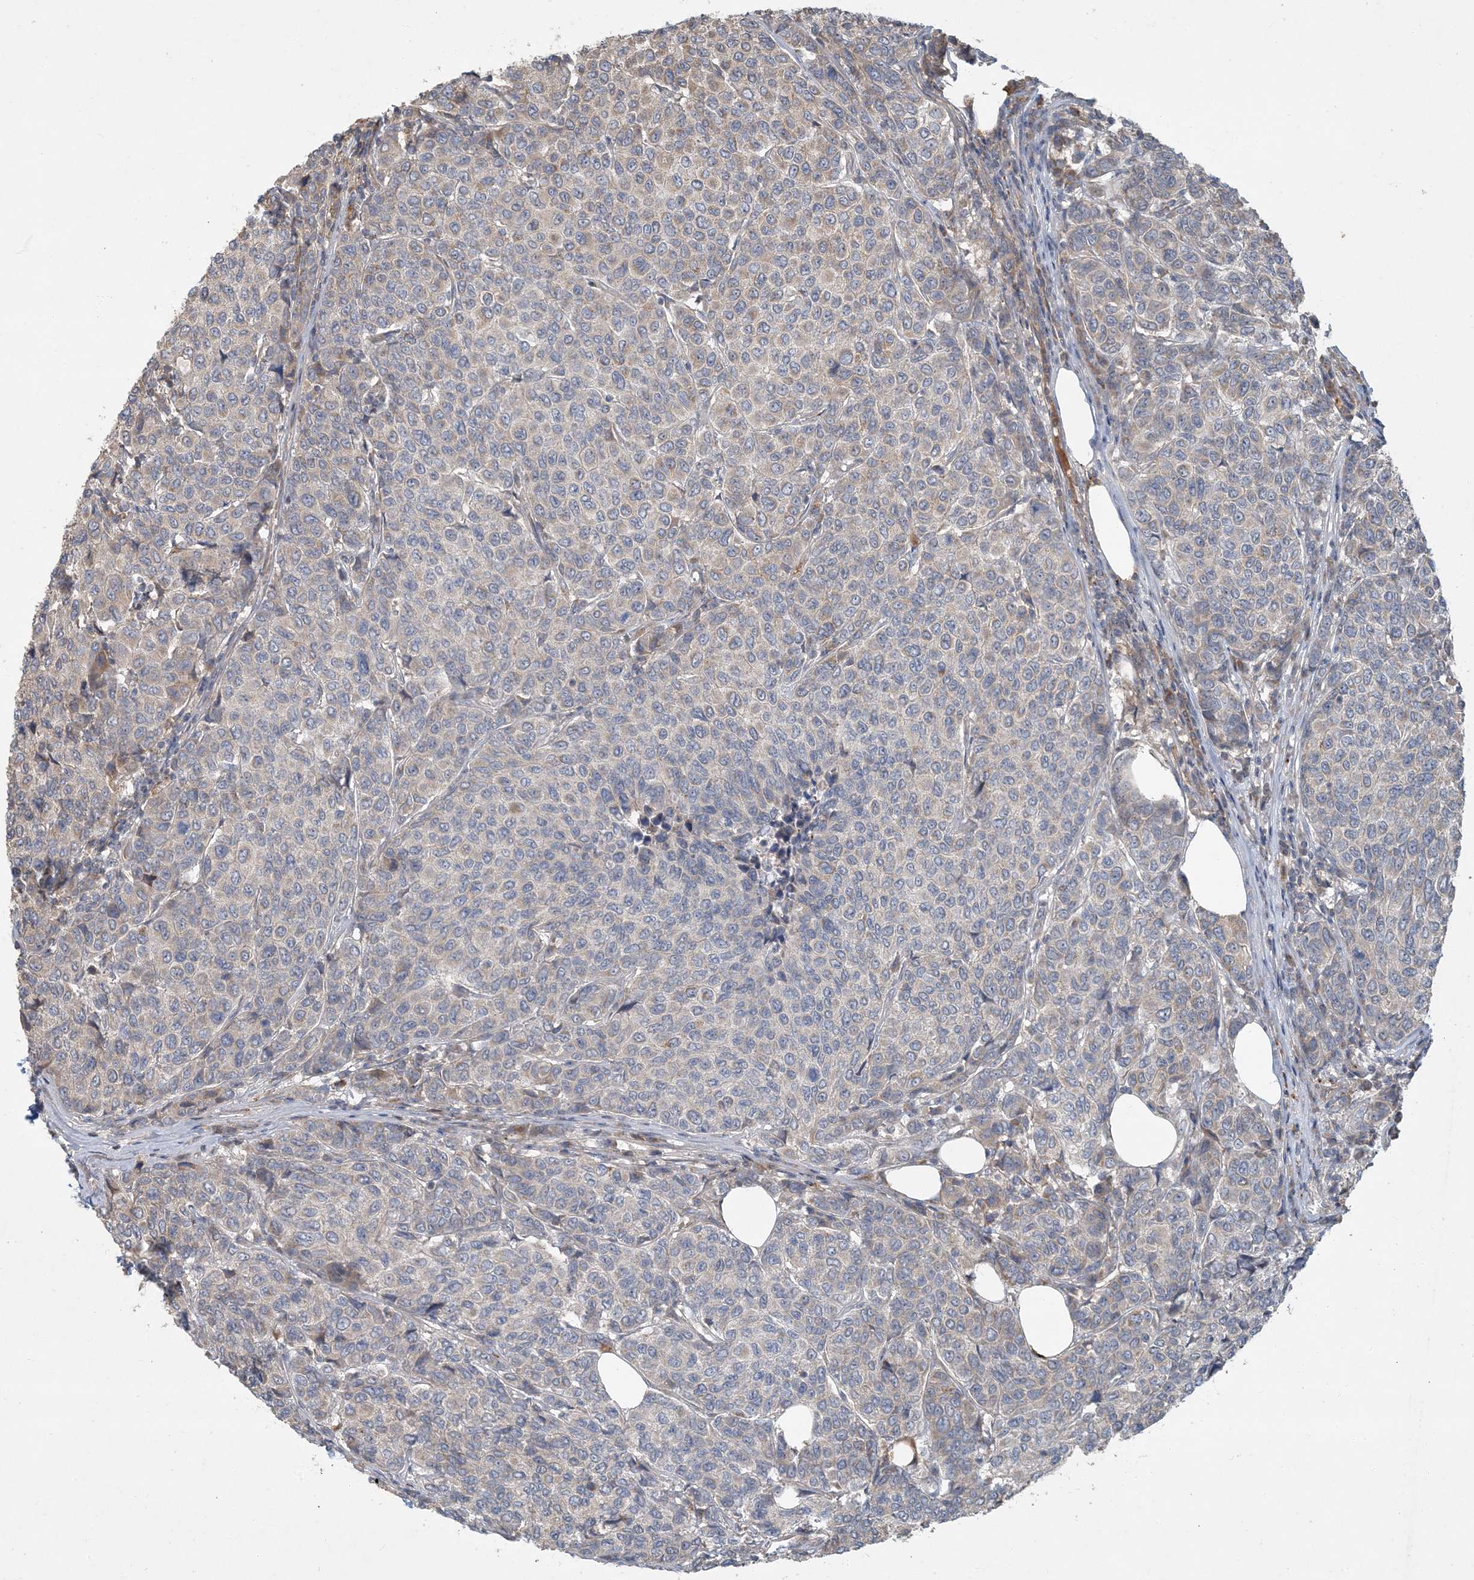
{"staining": {"intensity": "moderate", "quantity": "<25%", "location": "cytoplasmic/membranous"}, "tissue": "breast cancer", "cell_type": "Tumor cells", "image_type": "cancer", "snomed": [{"axis": "morphology", "description": "Duct carcinoma"}, {"axis": "topography", "description": "Breast"}], "caption": "Immunohistochemical staining of human invasive ductal carcinoma (breast) reveals low levels of moderate cytoplasmic/membranous staining in approximately <25% of tumor cells. Immunohistochemistry (ihc) stains the protein of interest in brown and the nuclei are stained blue.", "gene": "LTN1", "patient": {"sex": "female", "age": 55}}